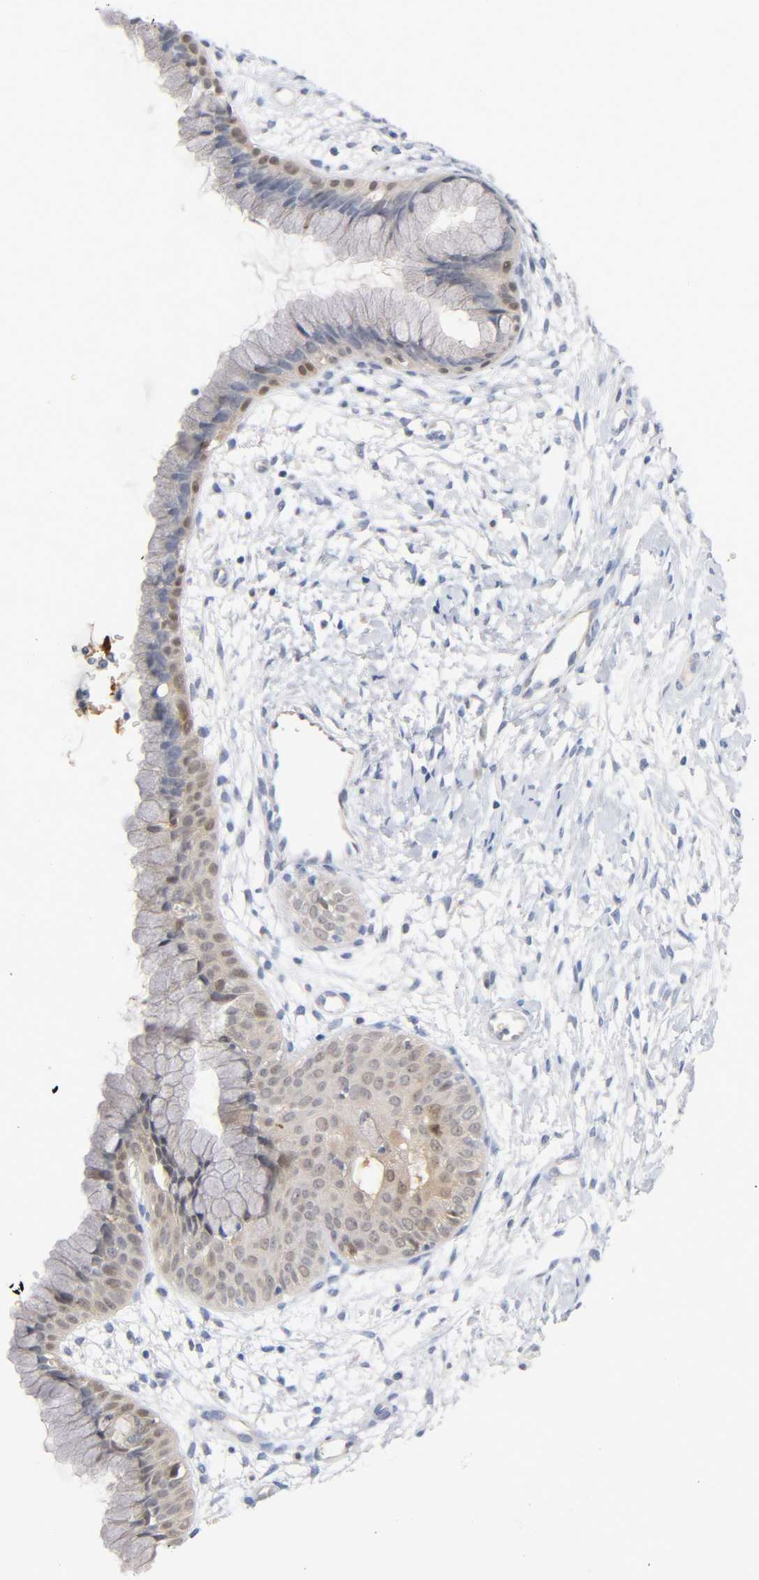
{"staining": {"intensity": "weak", "quantity": ">75%", "location": "cytoplasmic/membranous,nuclear"}, "tissue": "cervix", "cell_type": "Glandular cells", "image_type": "normal", "snomed": [{"axis": "morphology", "description": "Normal tissue, NOS"}, {"axis": "topography", "description": "Cervix"}], "caption": "DAB immunohistochemical staining of benign cervix shows weak cytoplasmic/membranous,nuclear protein expression in about >75% of glandular cells. (brown staining indicates protein expression, while blue staining denotes nuclei).", "gene": "IL18", "patient": {"sex": "female", "age": 39}}